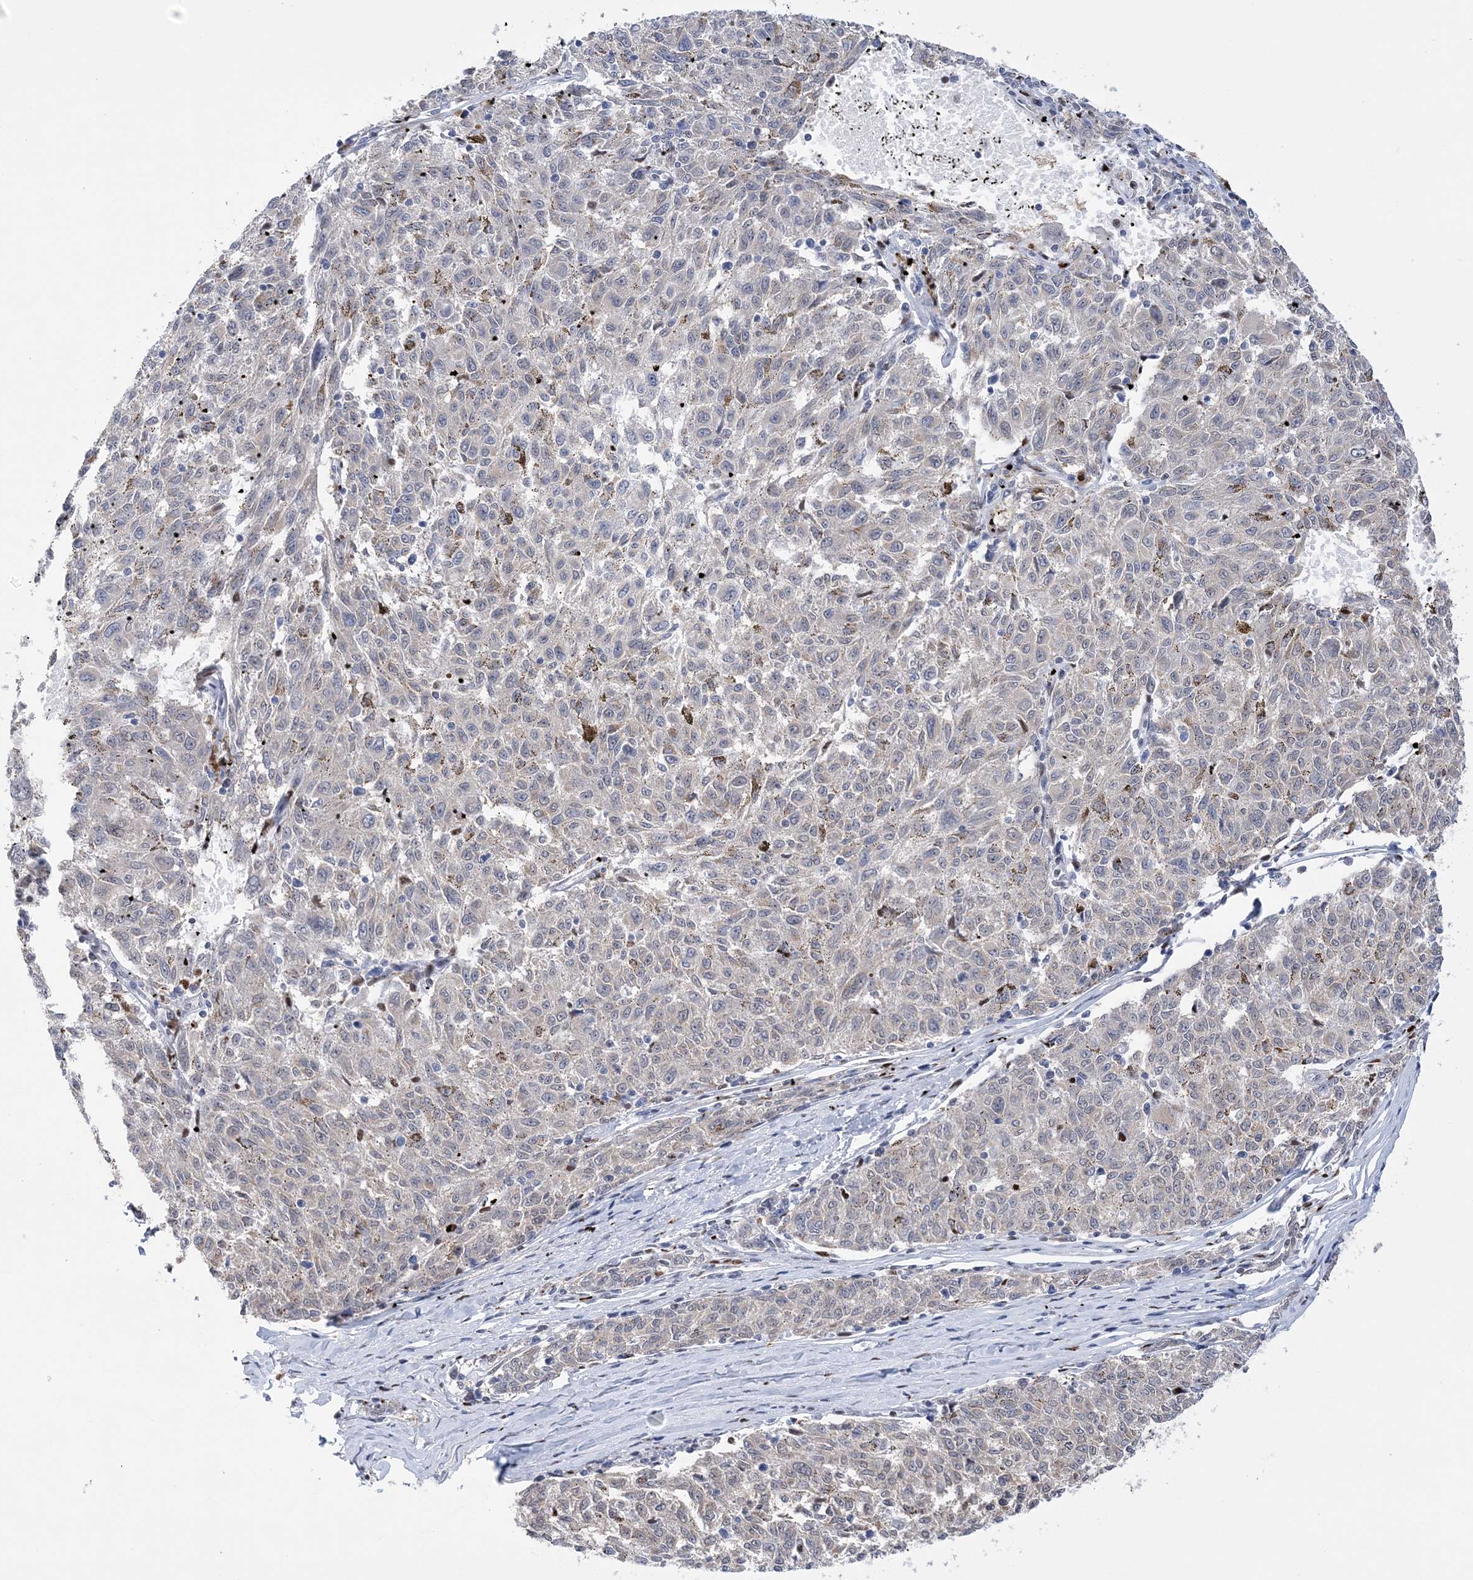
{"staining": {"intensity": "negative", "quantity": "none", "location": "none"}, "tissue": "melanoma", "cell_type": "Tumor cells", "image_type": "cancer", "snomed": [{"axis": "morphology", "description": "Malignant melanoma, NOS"}, {"axis": "topography", "description": "Skin"}], "caption": "Histopathology image shows no significant protein expression in tumor cells of malignant melanoma.", "gene": "NIT2", "patient": {"sex": "female", "age": 72}}